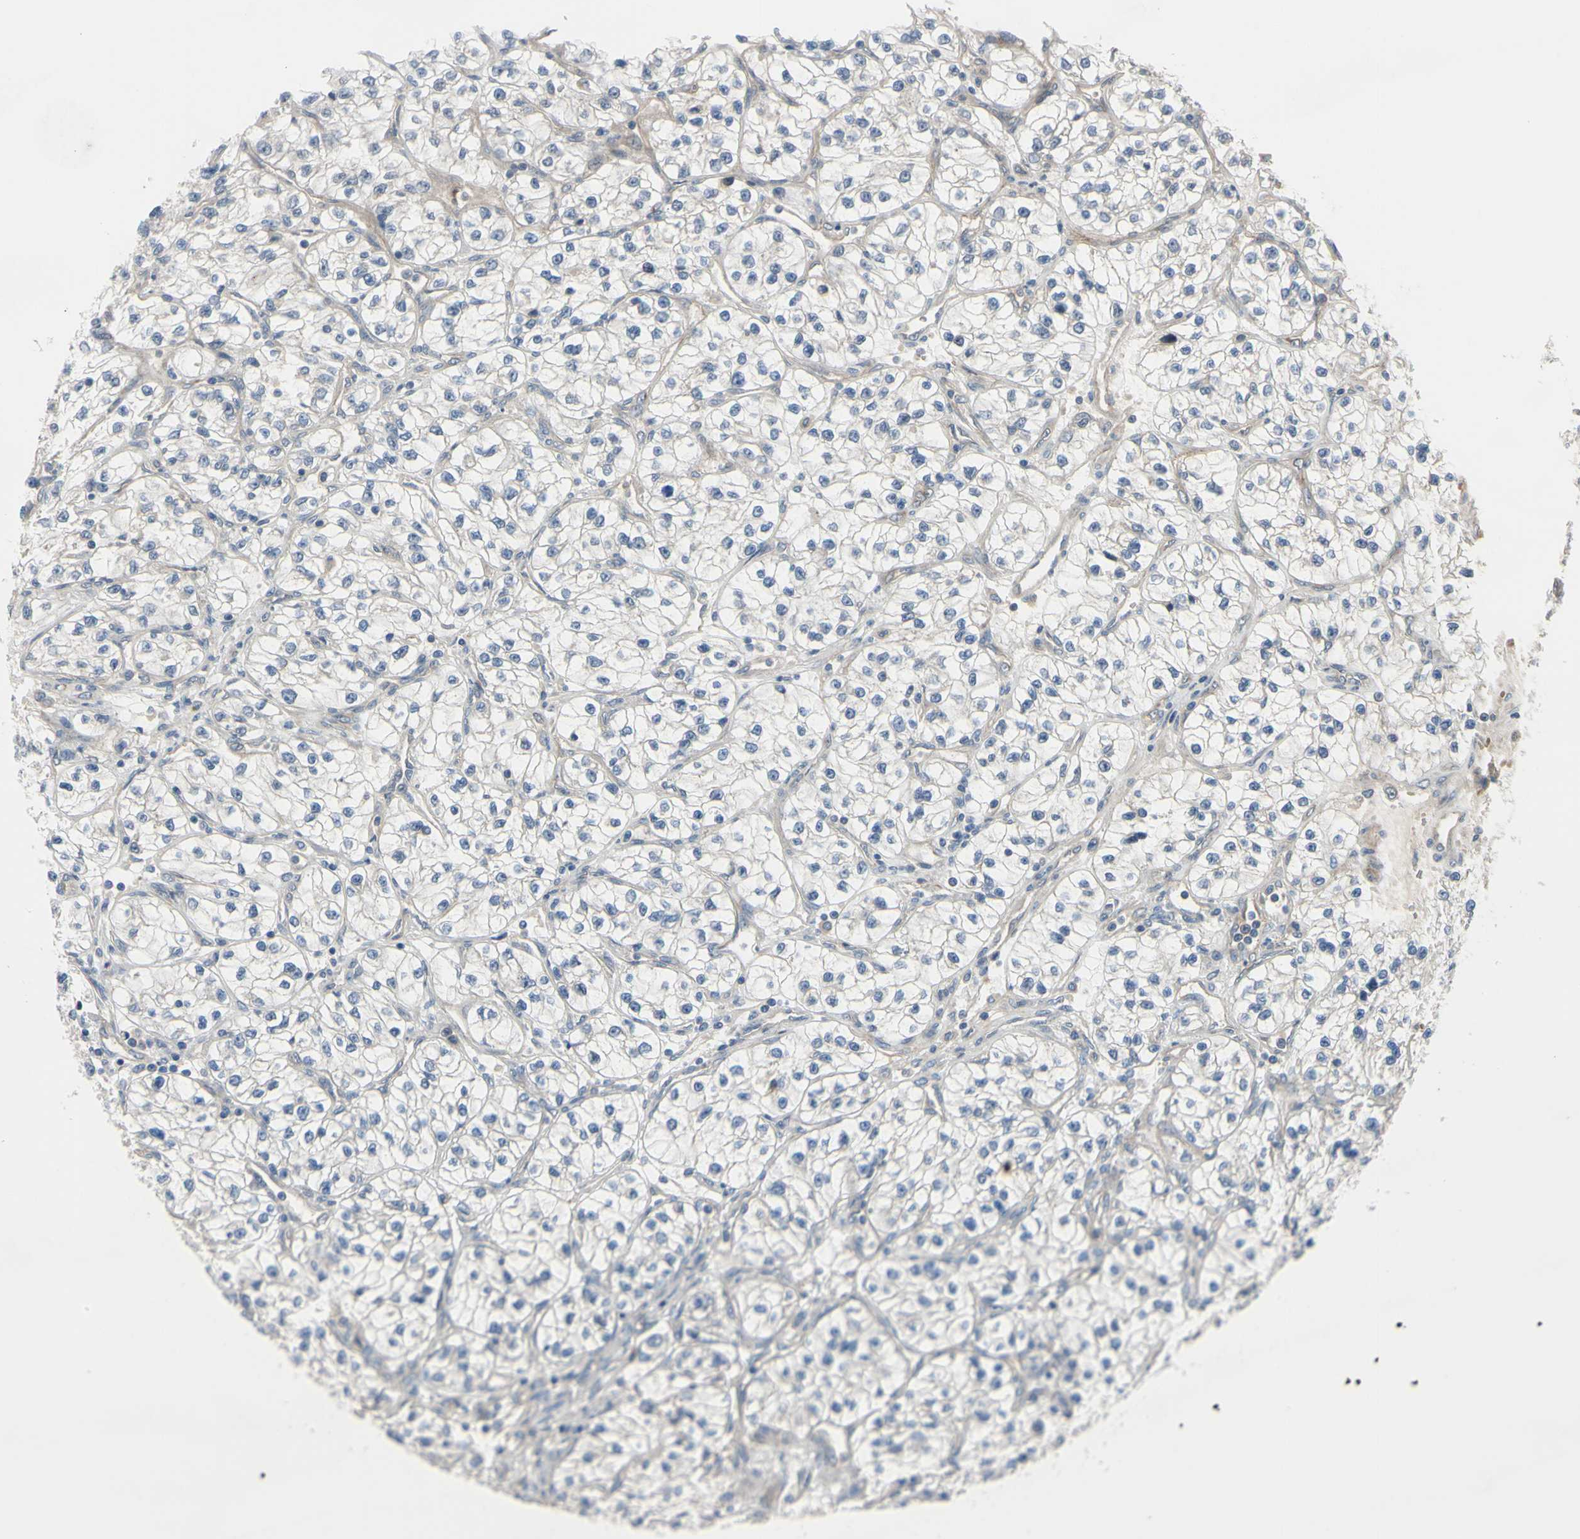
{"staining": {"intensity": "negative", "quantity": "none", "location": "none"}, "tissue": "renal cancer", "cell_type": "Tumor cells", "image_type": "cancer", "snomed": [{"axis": "morphology", "description": "Adenocarcinoma, NOS"}, {"axis": "topography", "description": "Kidney"}], "caption": "Tumor cells are negative for protein expression in human renal adenocarcinoma.", "gene": "COMMD9", "patient": {"sex": "female", "age": 57}}